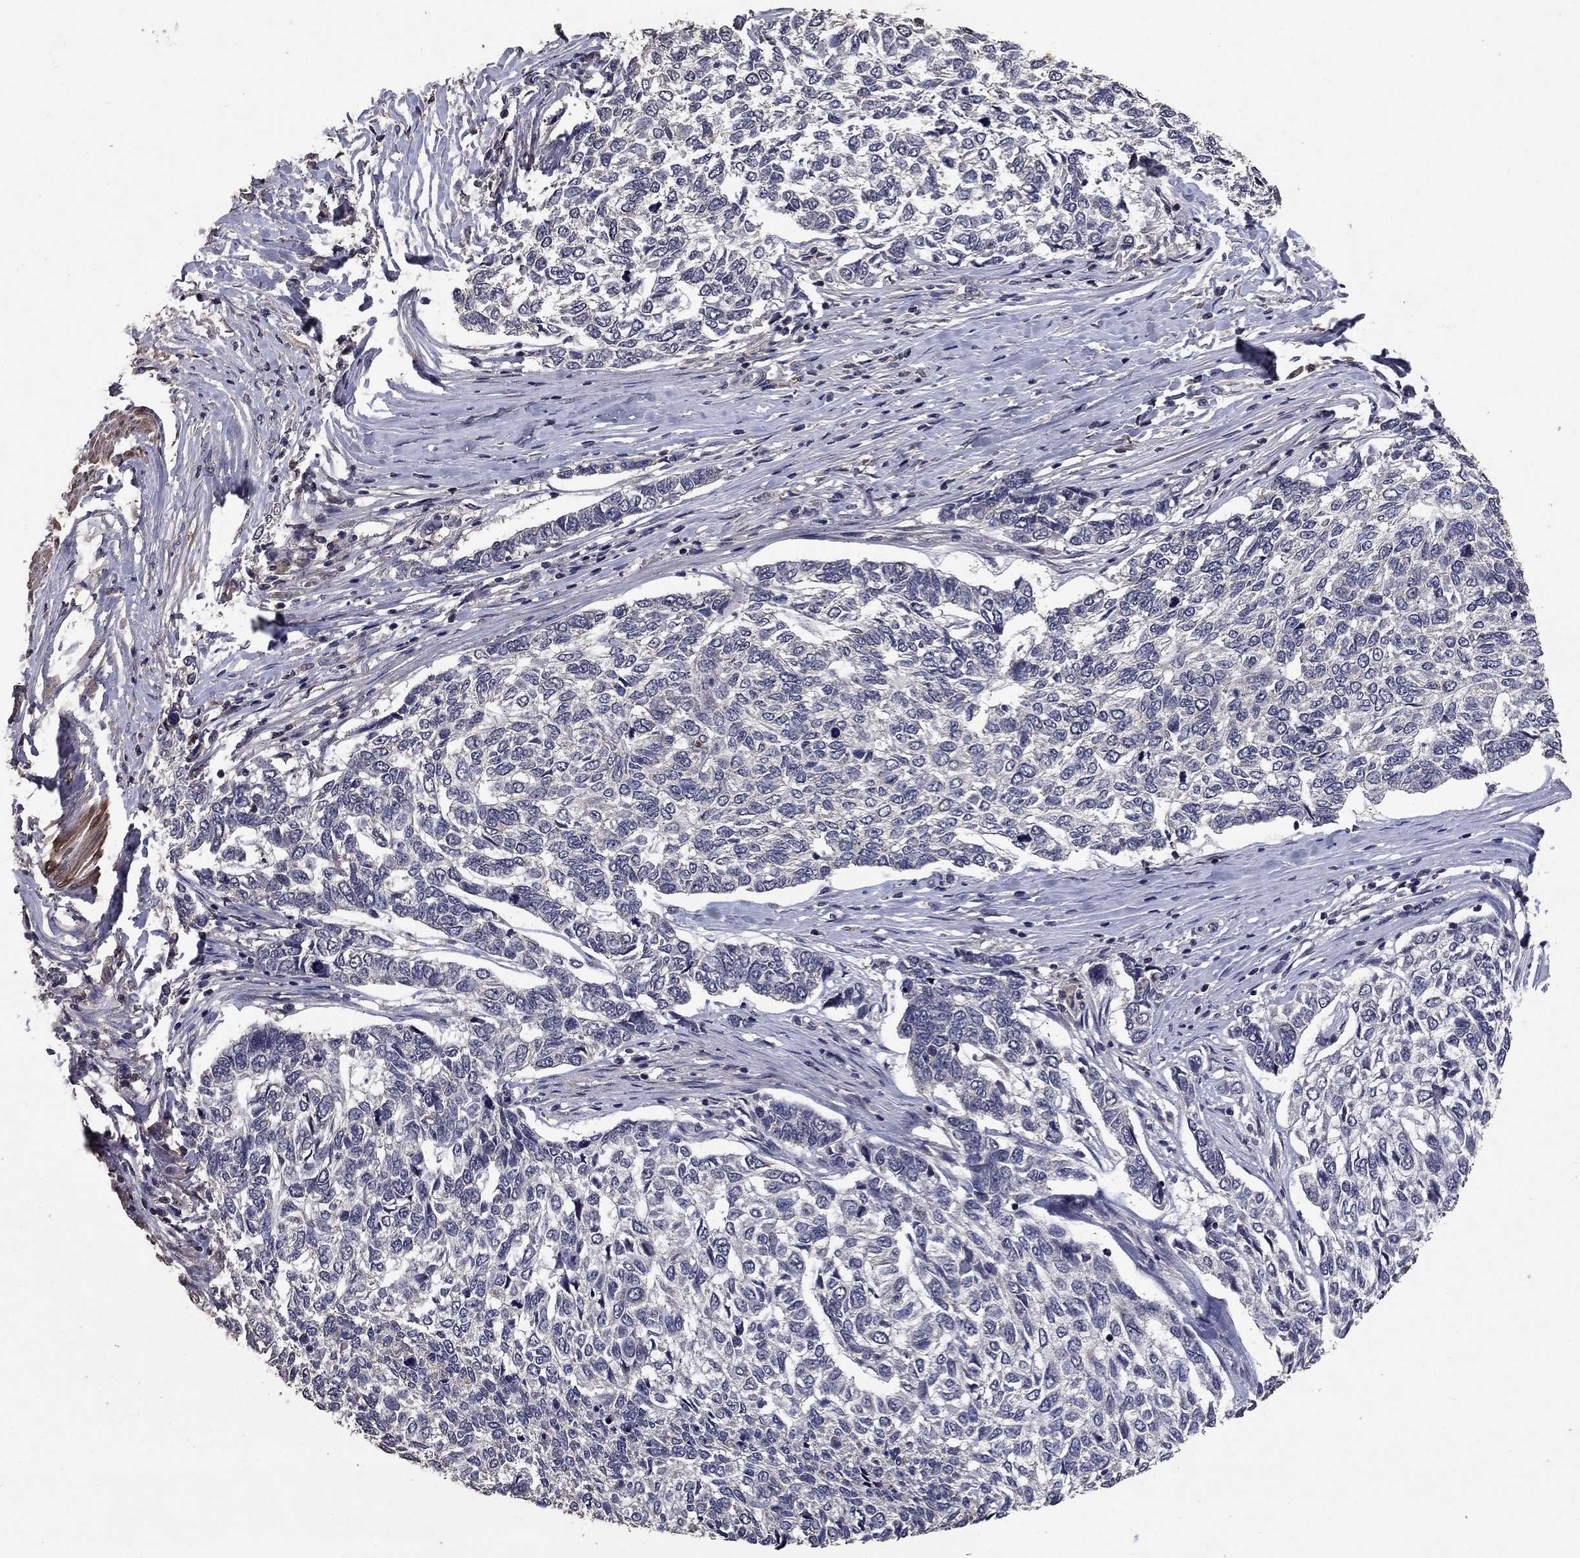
{"staining": {"intensity": "negative", "quantity": "none", "location": "none"}, "tissue": "skin cancer", "cell_type": "Tumor cells", "image_type": "cancer", "snomed": [{"axis": "morphology", "description": "Basal cell carcinoma"}, {"axis": "topography", "description": "Skin"}], "caption": "Photomicrograph shows no protein expression in tumor cells of skin cancer (basal cell carcinoma) tissue.", "gene": "DHRS1", "patient": {"sex": "female", "age": 65}}